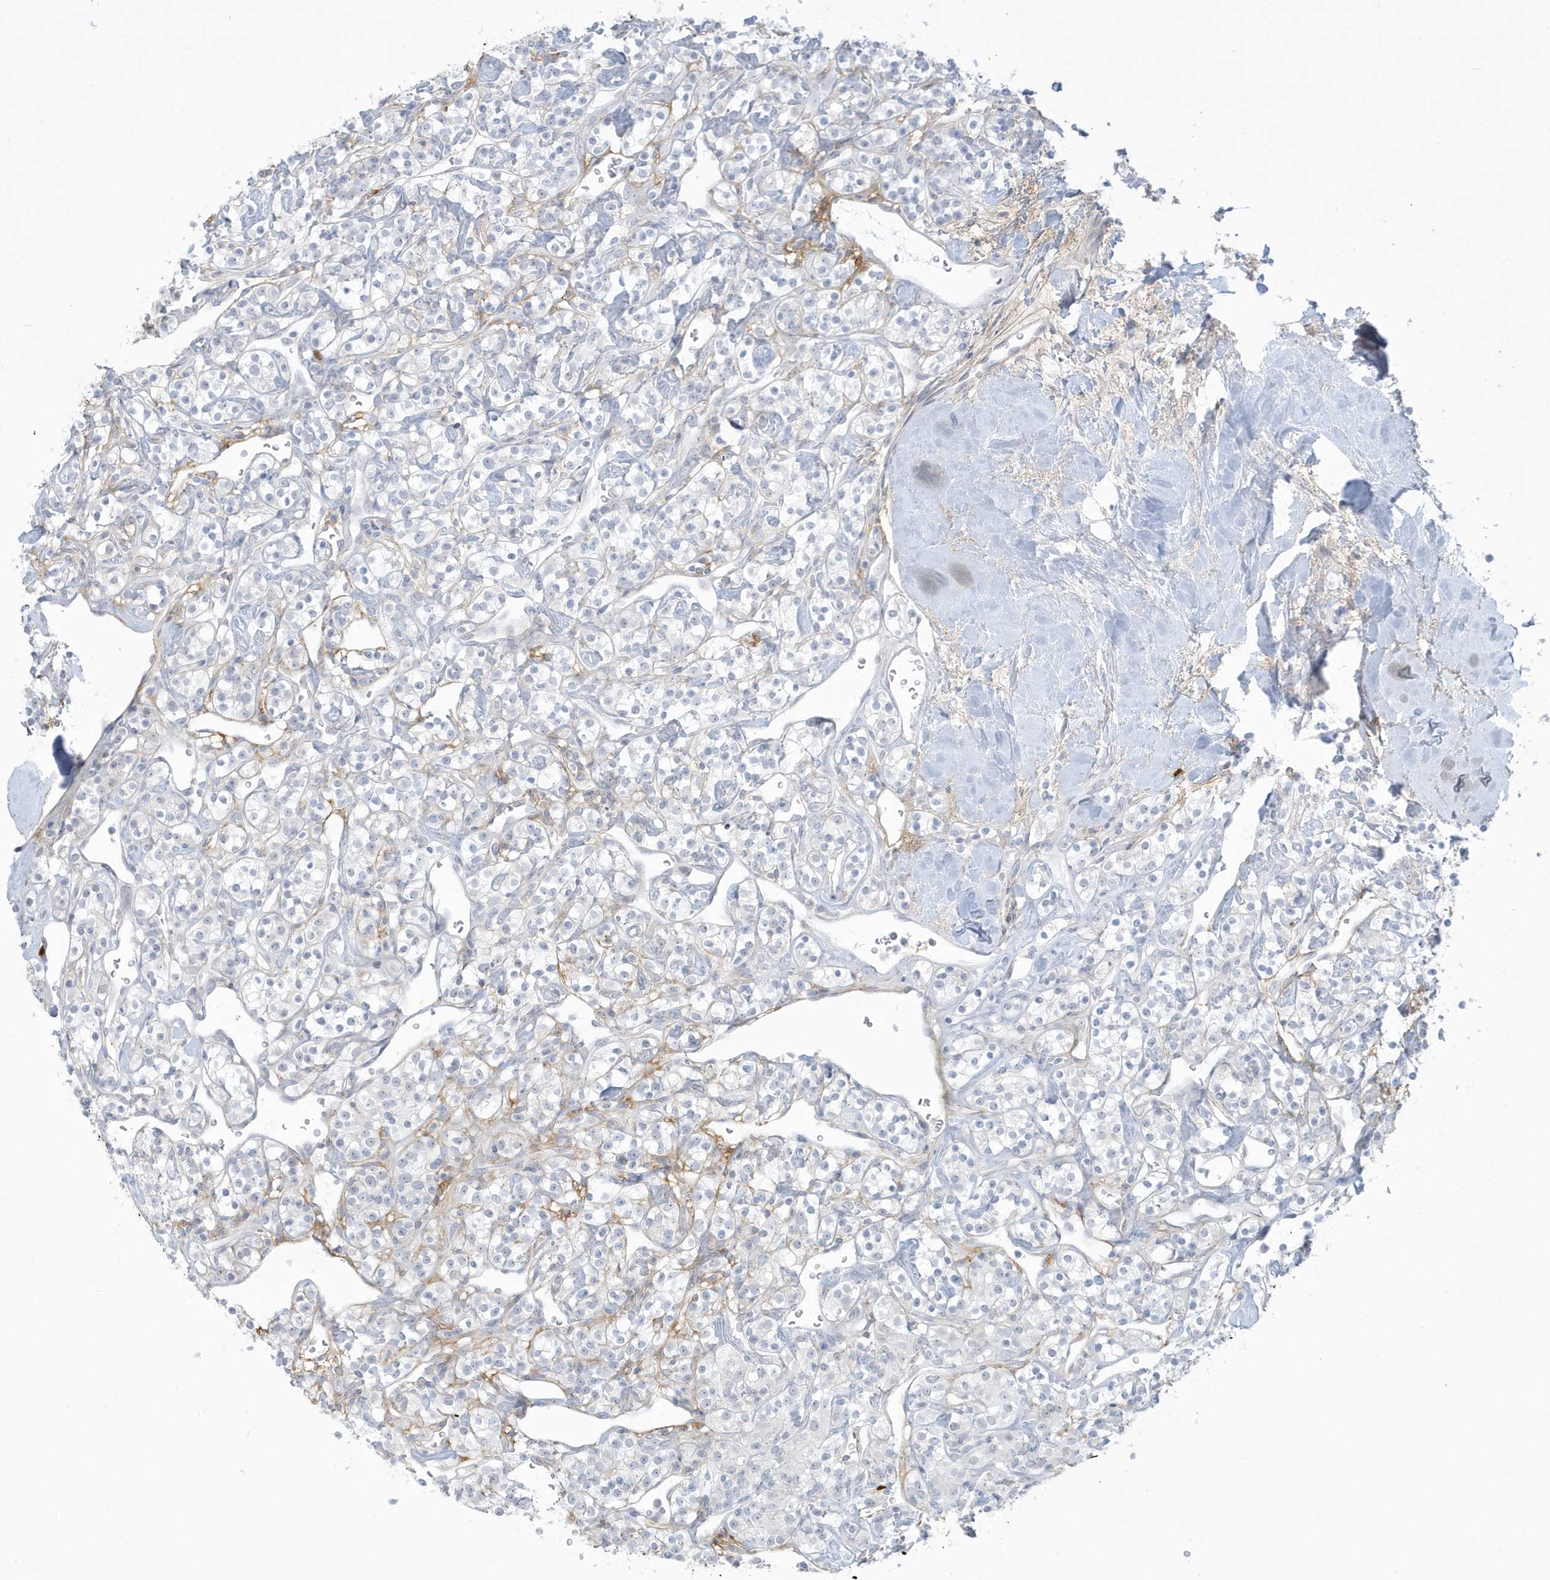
{"staining": {"intensity": "negative", "quantity": "none", "location": "none"}, "tissue": "renal cancer", "cell_type": "Tumor cells", "image_type": "cancer", "snomed": [{"axis": "morphology", "description": "Adenocarcinoma, NOS"}, {"axis": "topography", "description": "Kidney"}], "caption": "High magnification brightfield microscopy of renal cancer stained with DAB (3,3'-diaminobenzidine) (brown) and counterstained with hematoxylin (blue): tumor cells show no significant expression. (Stains: DAB (3,3'-diaminobenzidine) IHC with hematoxylin counter stain, Microscopy: brightfield microscopy at high magnification).", "gene": "HERC6", "patient": {"sex": "male", "age": 77}}